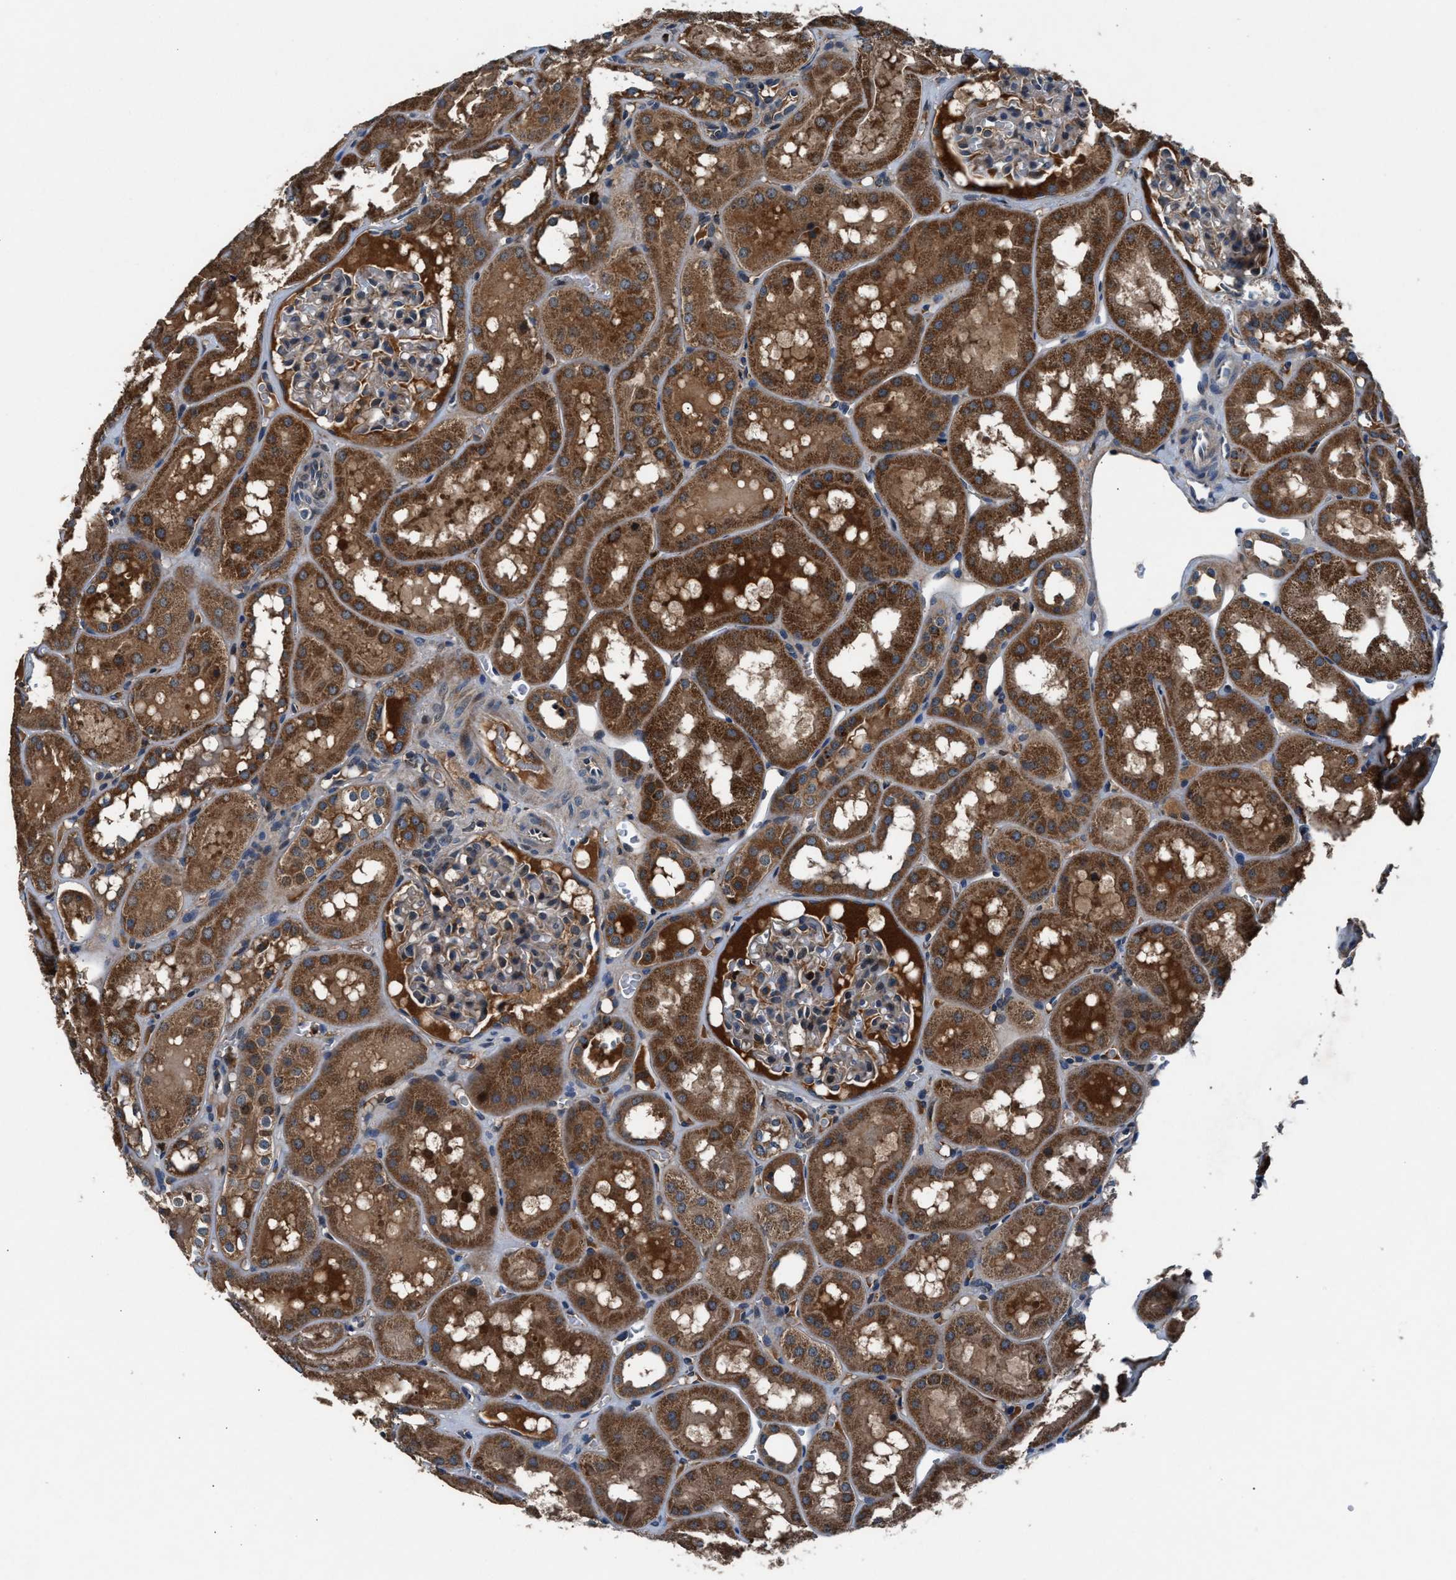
{"staining": {"intensity": "weak", "quantity": "<25%", "location": "cytoplasmic/membranous"}, "tissue": "kidney", "cell_type": "Cells in glomeruli", "image_type": "normal", "snomed": [{"axis": "morphology", "description": "Normal tissue, NOS"}, {"axis": "topography", "description": "Kidney"}, {"axis": "topography", "description": "Urinary bladder"}], "caption": "IHC micrograph of normal kidney stained for a protein (brown), which reveals no staining in cells in glomeruli. Nuclei are stained in blue.", "gene": "FAM221A", "patient": {"sex": "male", "age": 16}}